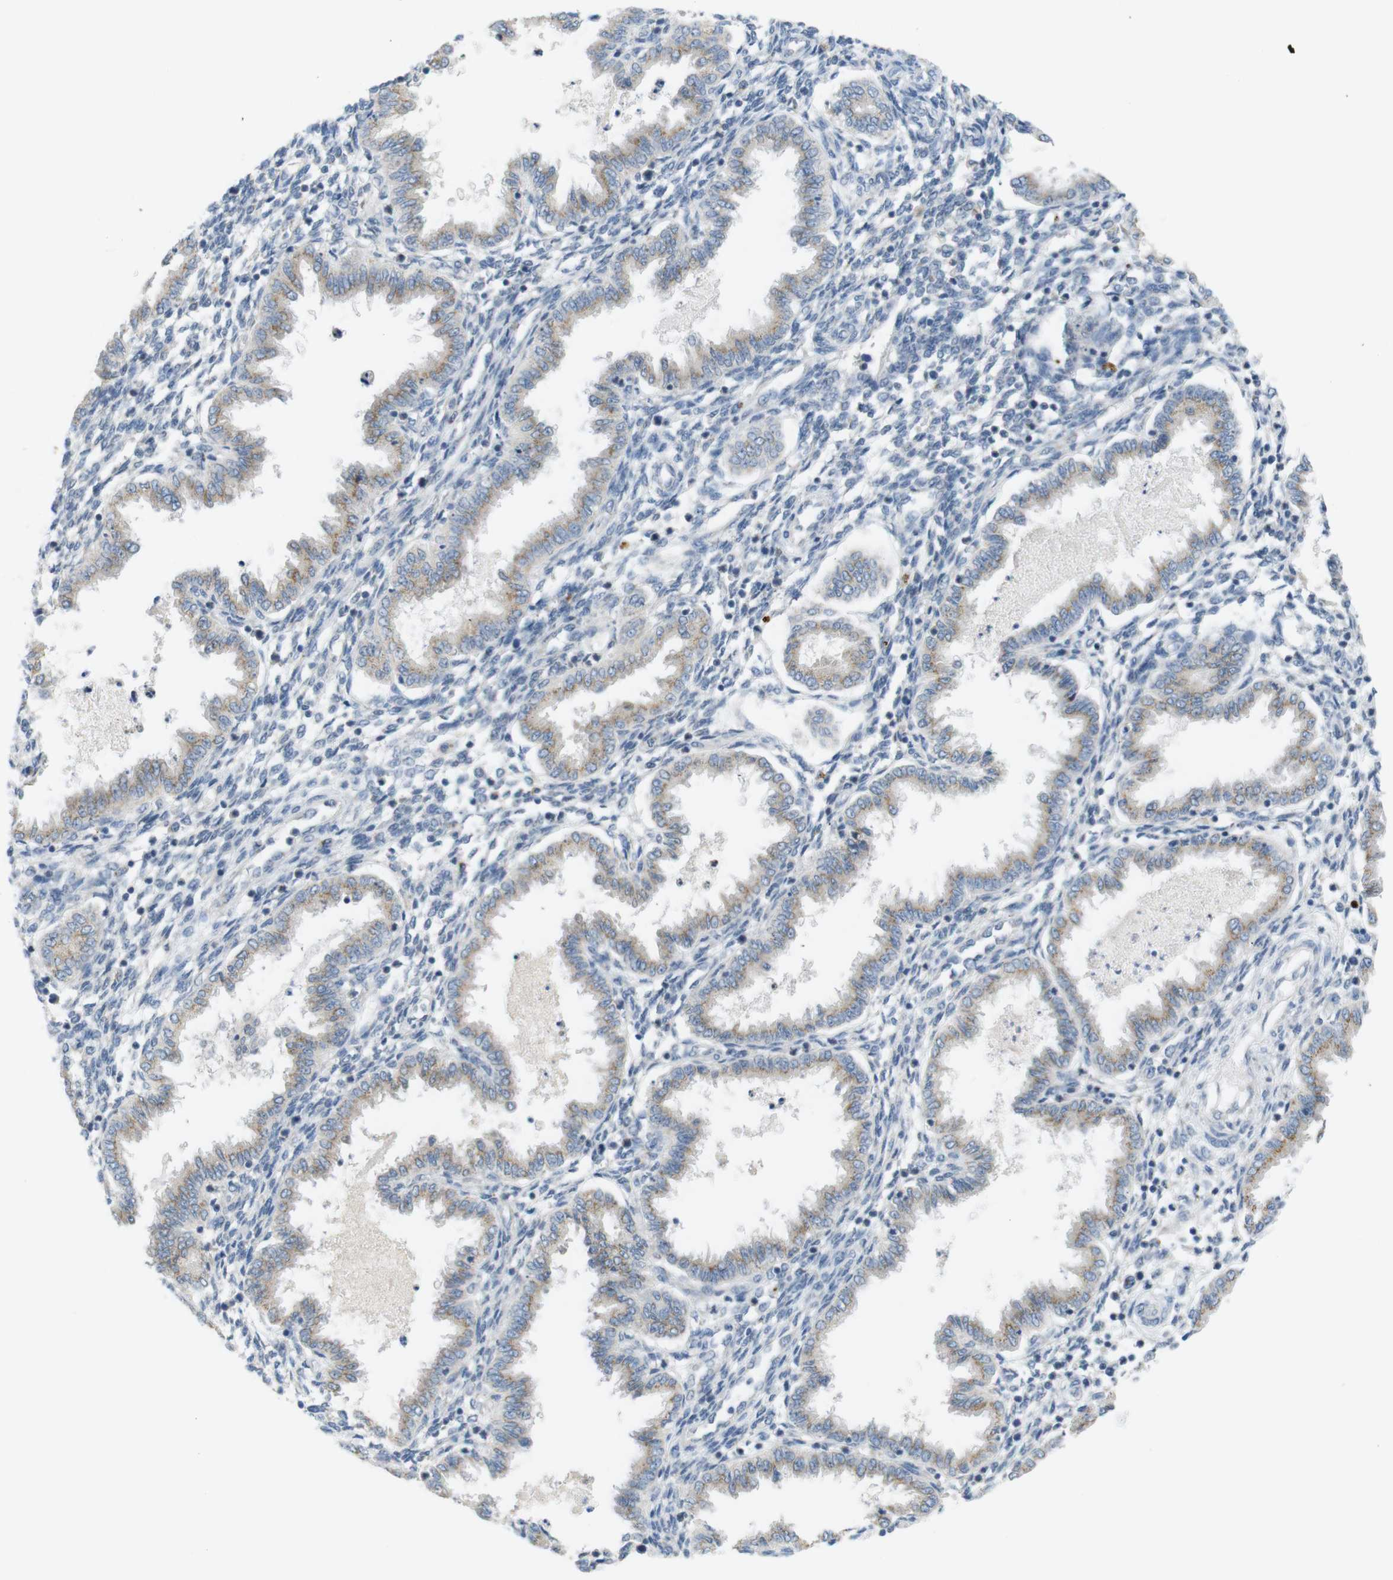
{"staining": {"intensity": "negative", "quantity": "none", "location": "none"}, "tissue": "endometrium", "cell_type": "Cells in endometrial stroma", "image_type": "normal", "snomed": [{"axis": "morphology", "description": "Normal tissue, NOS"}, {"axis": "topography", "description": "Endometrium"}], "caption": "Immunohistochemistry (IHC) histopathology image of benign endometrium stained for a protein (brown), which shows no staining in cells in endometrial stroma.", "gene": "YIPF3", "patient": {"sex": "female", "age": 33}}